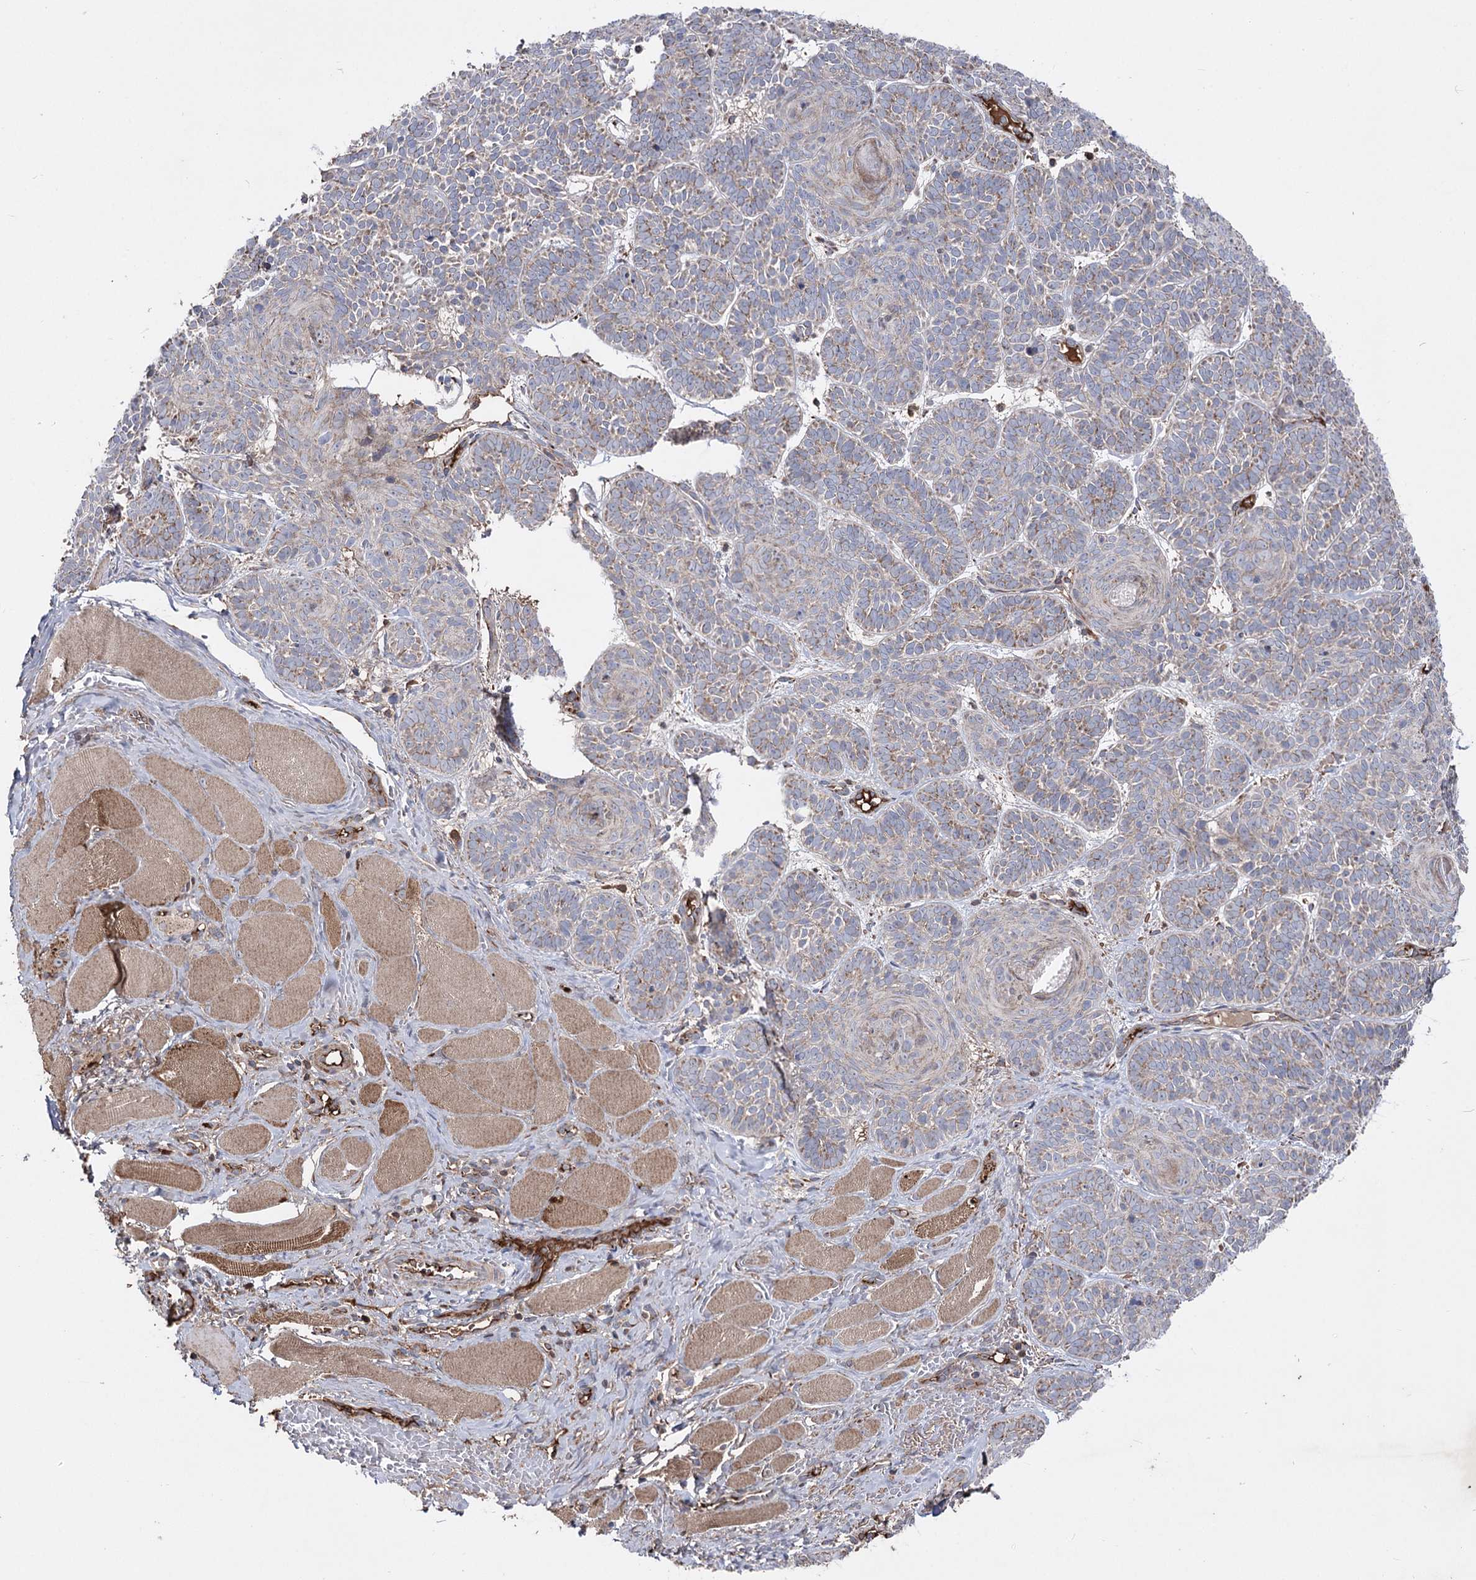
{"staining": {"intensity": "moderate", "quantity": "<25%", "location": "cytoplasmic/membranous"}, "tissue": "skin cancer", "cell_type": "Tumor cells", "image_type": "cancer", "snomed": [{"axis": "morphology", "description": "Basal cell carcinoma"}, {"axis": "topography", "description": "Skin"}], "caption": "Protein staining displays moderate cytoplasmic/membranous staining in about <25% of tumor cells in skin basal cell carcinoma.", "gene": "ARHGAP20", "patient": {"sex": "male", "age": 85}}